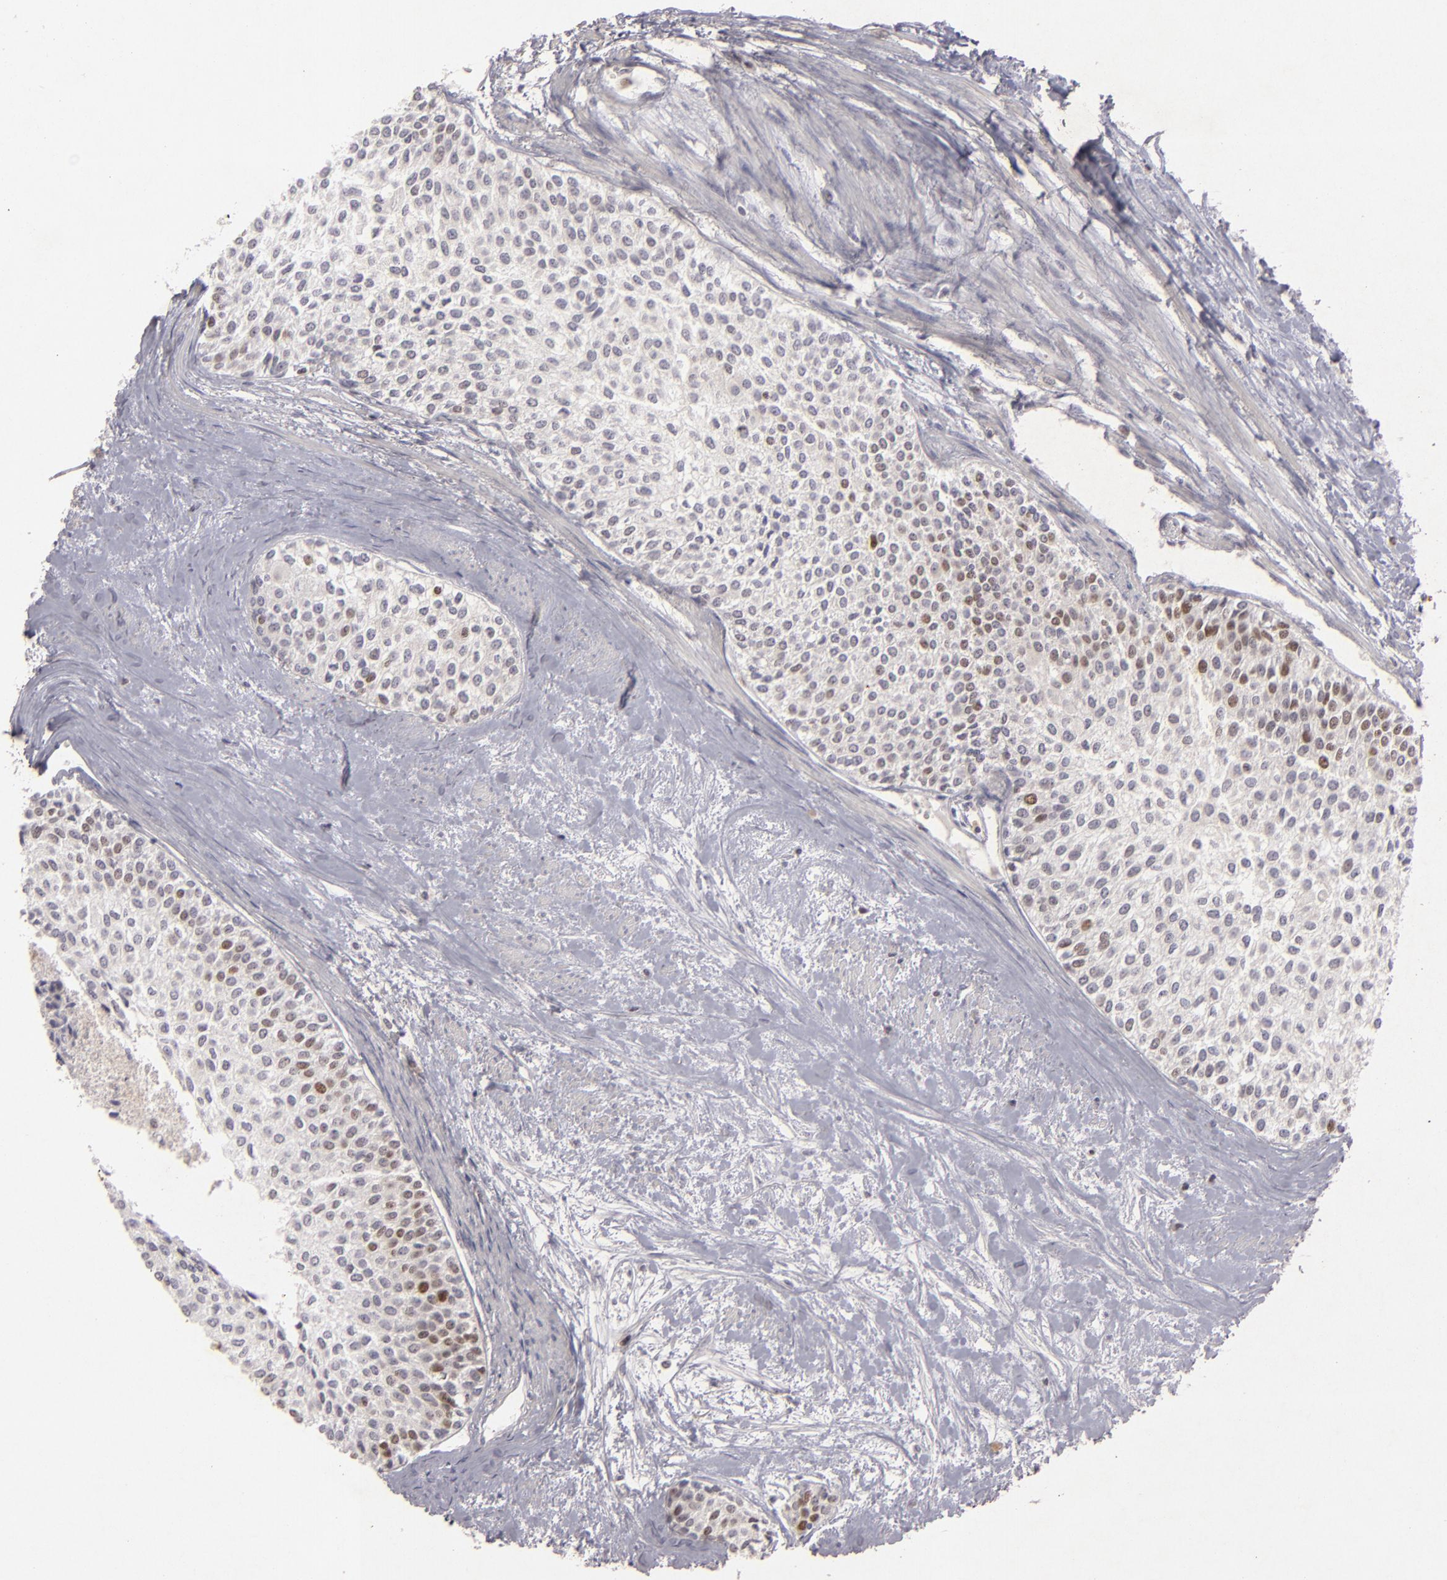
{"staining": {"intensity": "moderate", "quantity": "25%-75%", "location": "nuclear"}, "tissue": "urothelial cancer", "cell_type": "Tumor cells", "image_type": "cancer", "snomed": [{"axis": "morphology", "description": "Urothelial carcinoma, Low grade"}, {"axis": "topography", "description": "Urinary bladder"}], "caption": "Approximately 25%-75% of tumor cells in urothelial cancer show moderate nuclear protein staining as visualized by brown immunohistochemical staining.", "gene": "FEN1", "patient": {"sex": "female", "age": 73}}